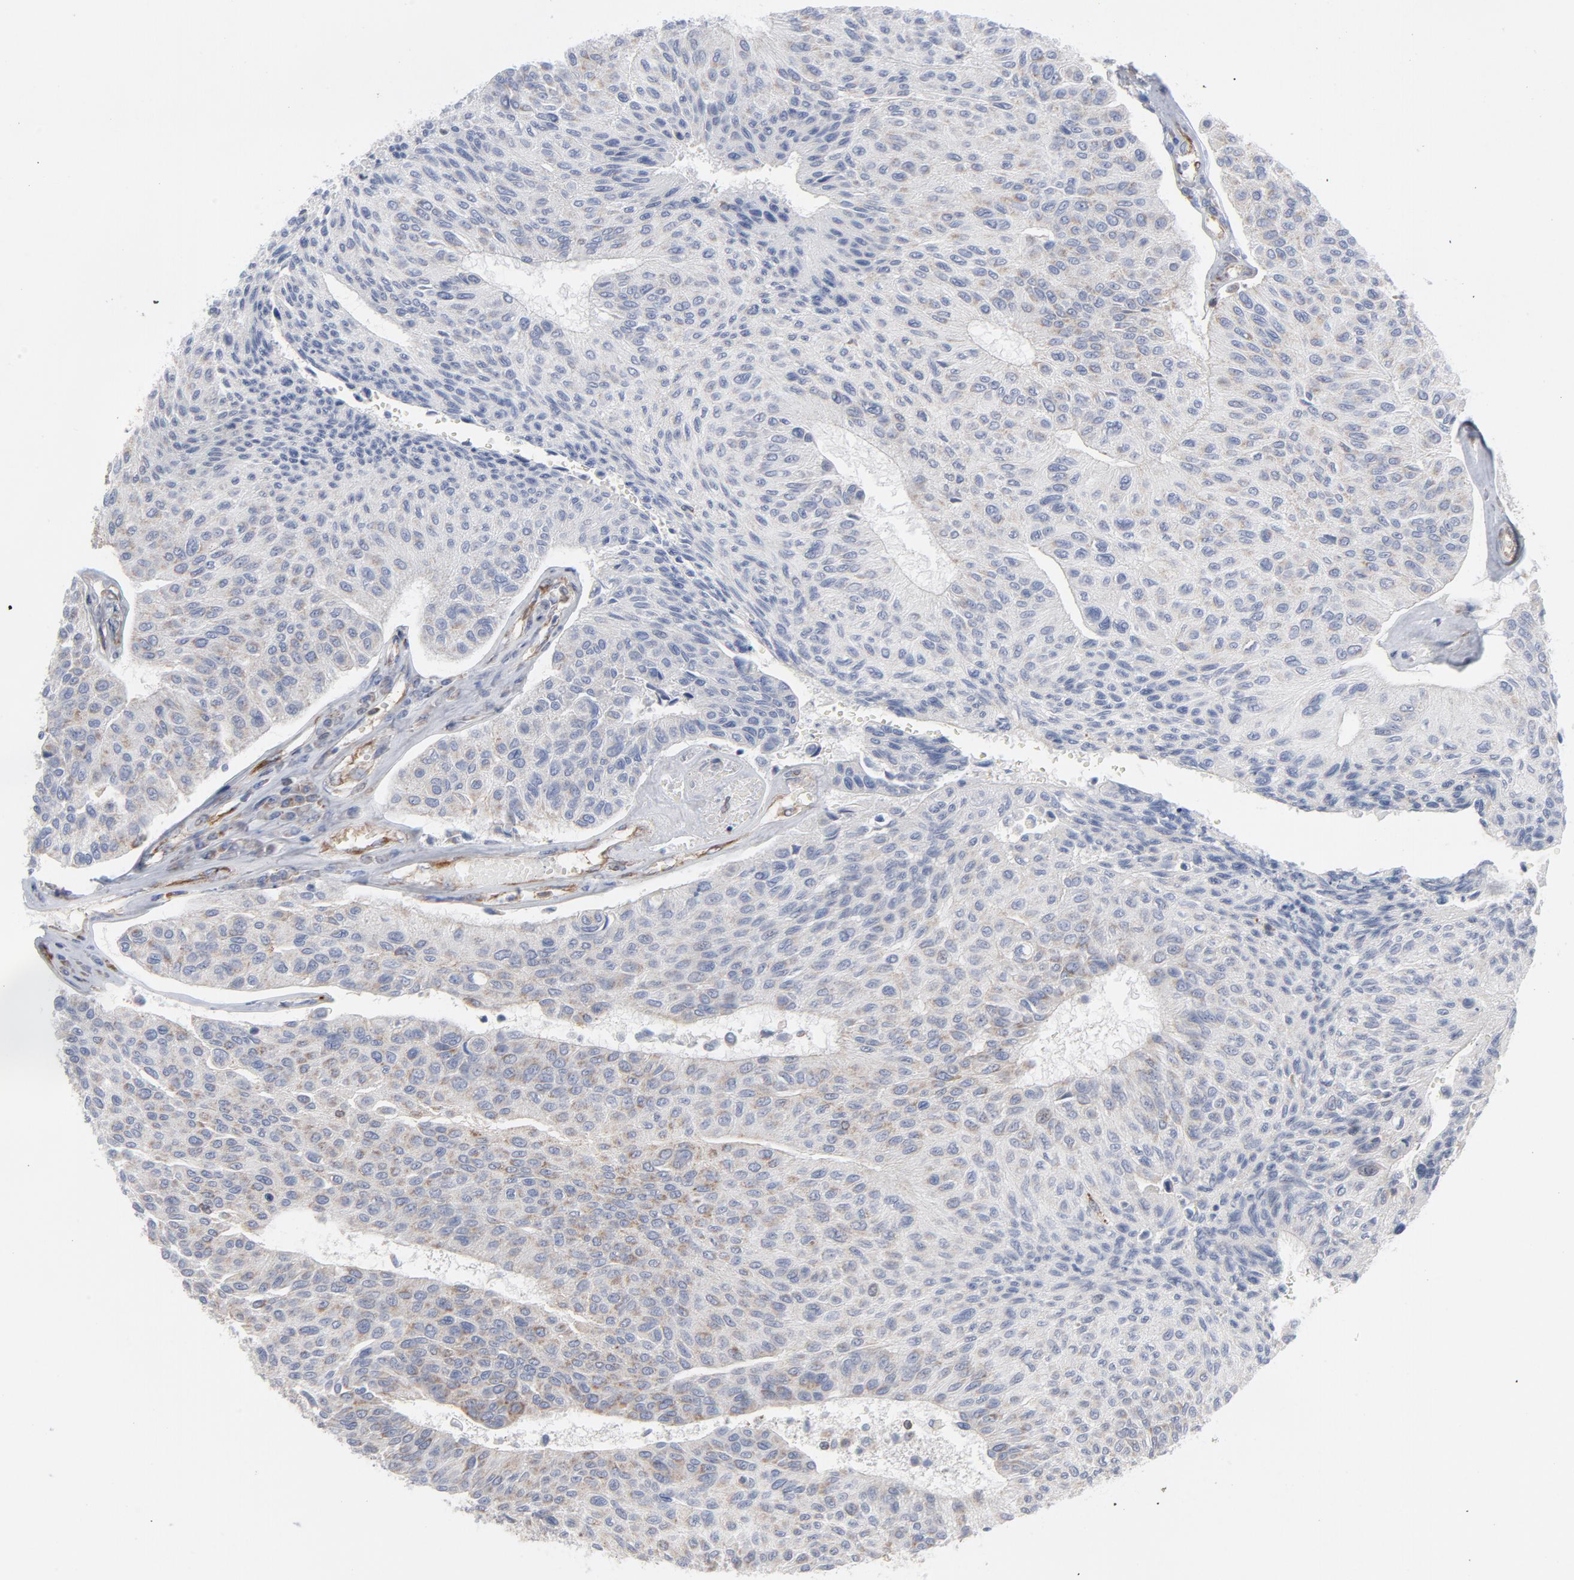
{"staining": {"intensity": "weak", "quantity": "<25%", "location": "cytoplasmic/membranous"}, "tissue": "urothelial cancer", "cell_type": "Tumor cells", "image_type": "cancer", "snomed": [{"axis": "morphology", "description": "Urothelial carcinoma, High grade"}, {"axis": "topography", "description": "Urinary bladder"}], "caption": "This is a image of IHC staining of high-grade urothelial carcinoma, which shows no expression in tumor cells. (DAB immunohistochemistry (IHC) visualized using brightfield microscopy, high magnification).", "gene": "OXA1L", "patient": {"sex": "male", "age": 66}}